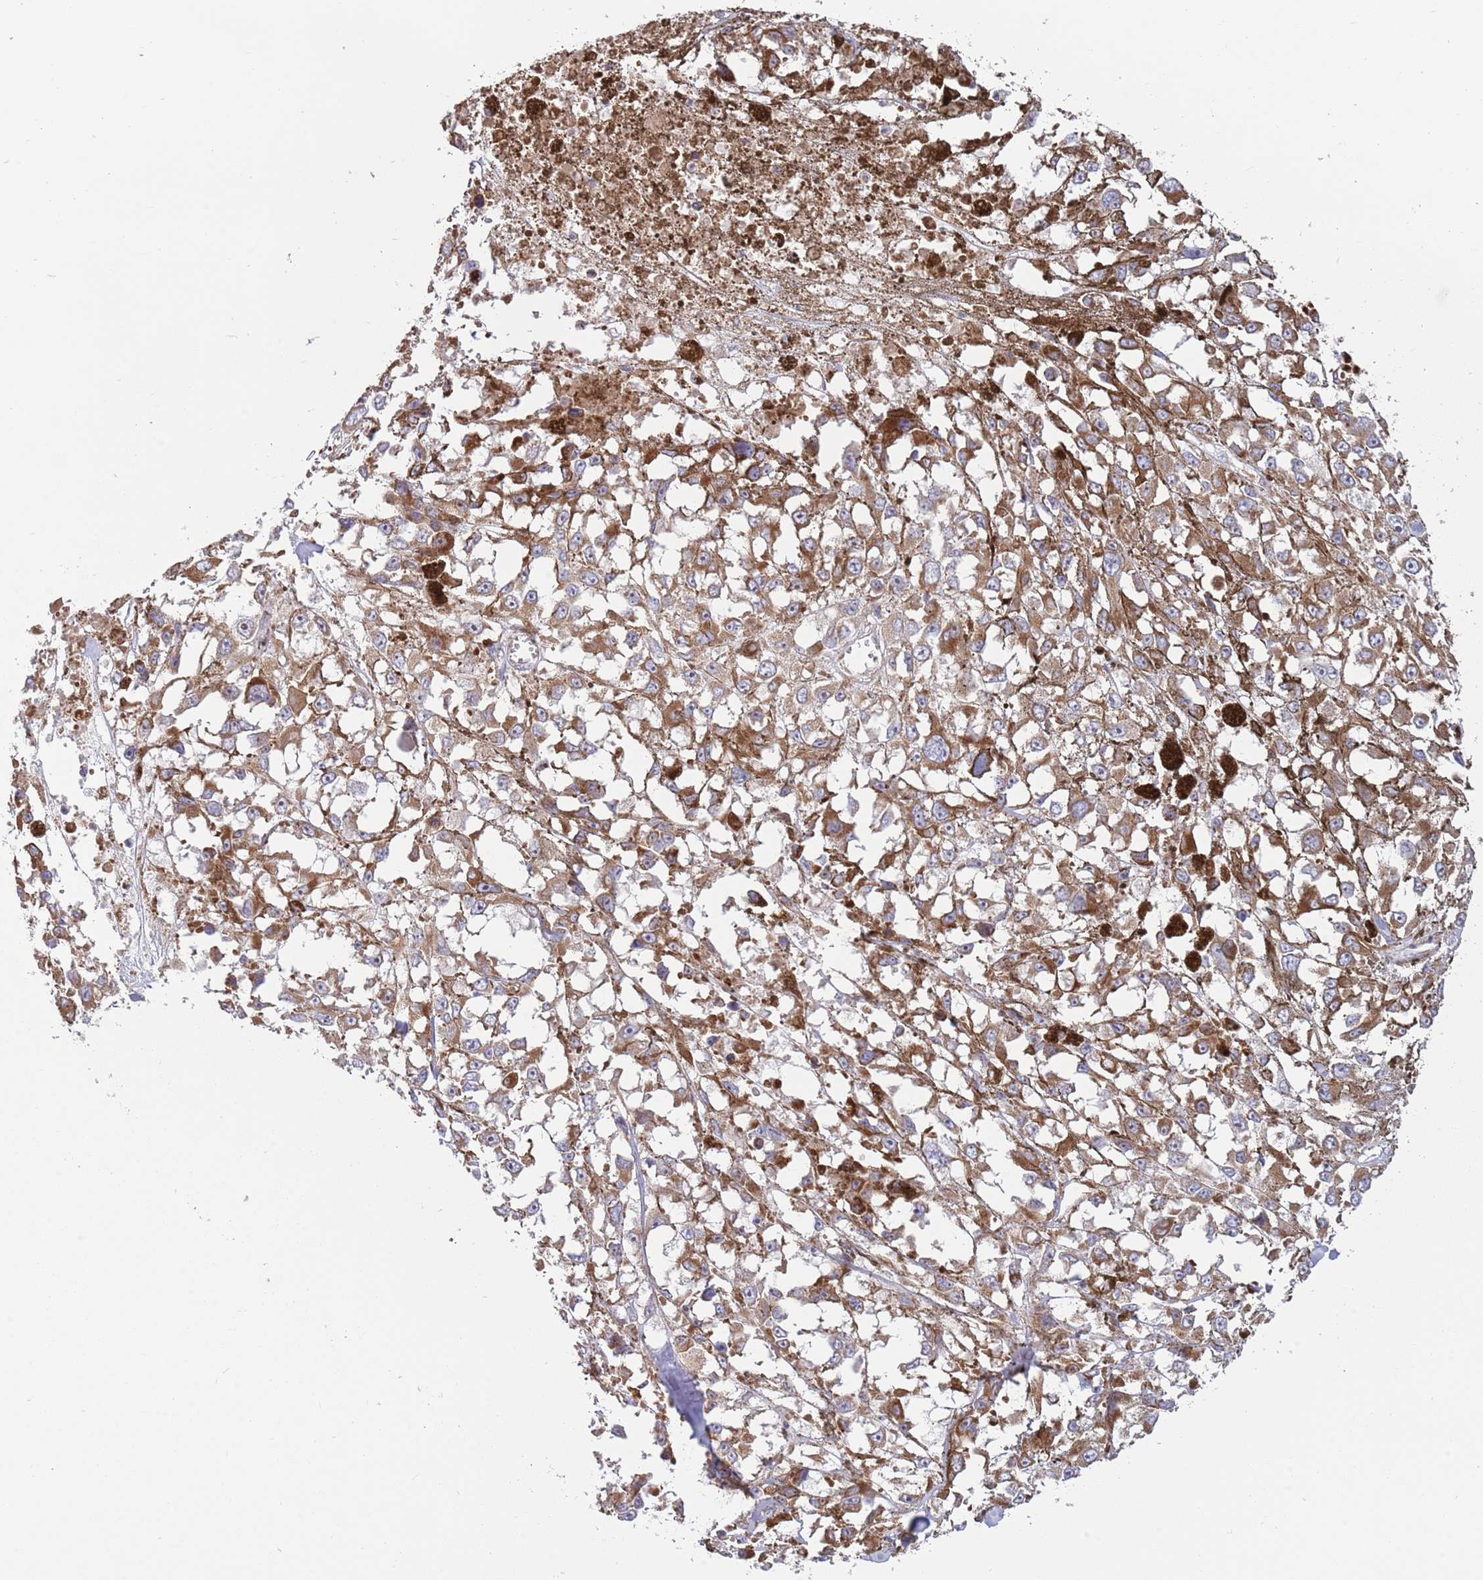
{"staining": {"intensity": "moderate", "quantity": ">75%", "location": "cytoplasmic/membranous"}, "tissue": "melanoma", "cell_type": "Tumor cells", "image_type": "cancer", "snomed": [{"axis": "morphology", "description": "Malignant melanoma, Metastatic site"}, {"axis": "topography", "description": "Lymph node"}], "caption": "Immunohistochemical staining of melanoma exhibits moderate cytoplasmic/membranous protein expression in about >75% of tumor cells. (Brightfield microscopy of DAB IHC at high magnification).", "gene": "ATP5PD", "patient": {"sex": "male", "age": 59}}